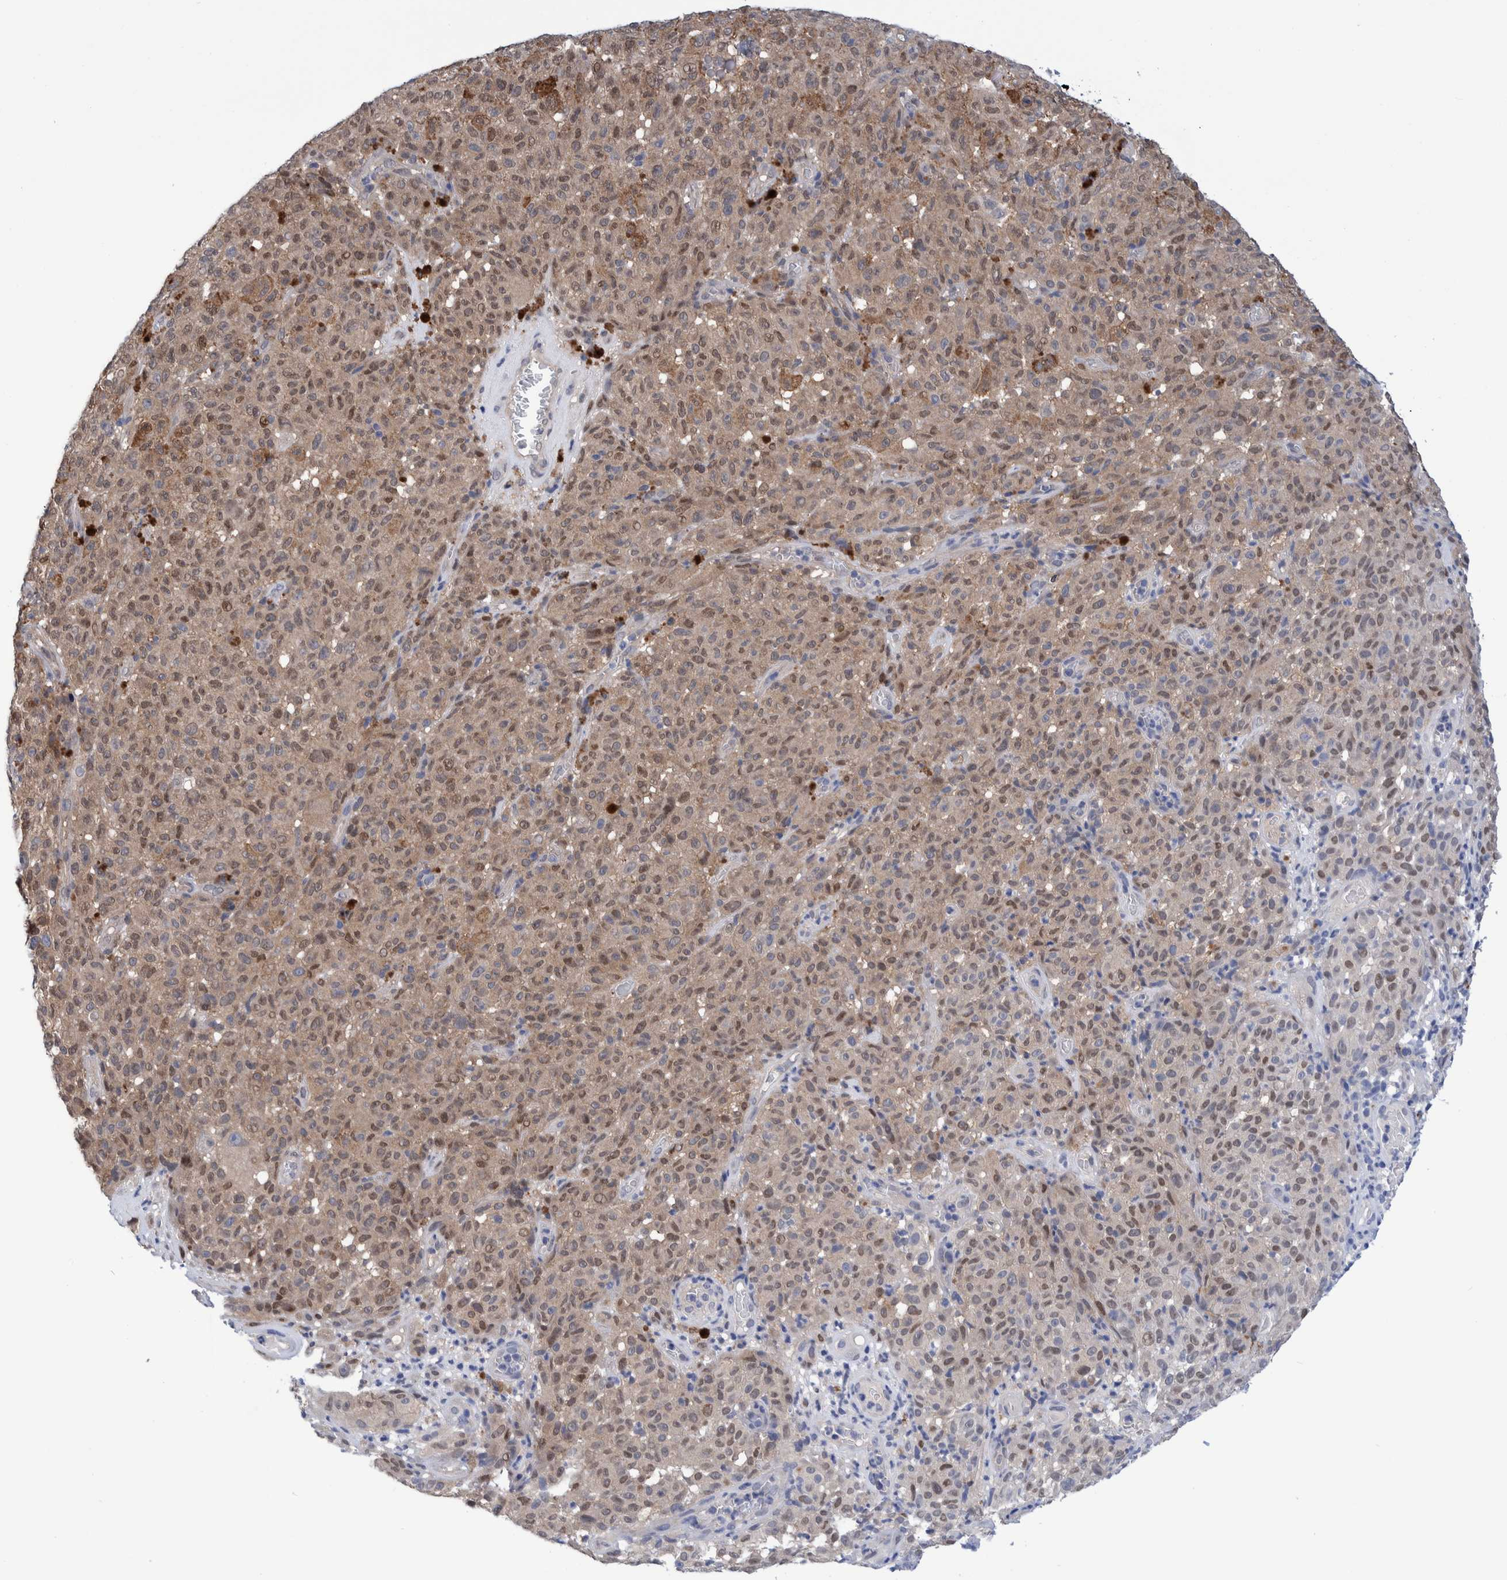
{"staining": {"intensity": "moderate", "quantity": ">75%", "location": "nuclear"}, "tissue": "melanoma", "cell_type": "Tumor cells", "image_type": "cancer", "snomed": [{"axis": "morphology", "description": "Malignant melanoma, NOS"}, {"axis": "topography", "description": "Skin"}], "caption": "Immunohistochemistry of human malignant melanoma exhibits medium levels of moderate nuclear expression in approximately >75% of tumor cells.", "gene": "PFAS", "patient": {"sex": "female", "age": 82}}